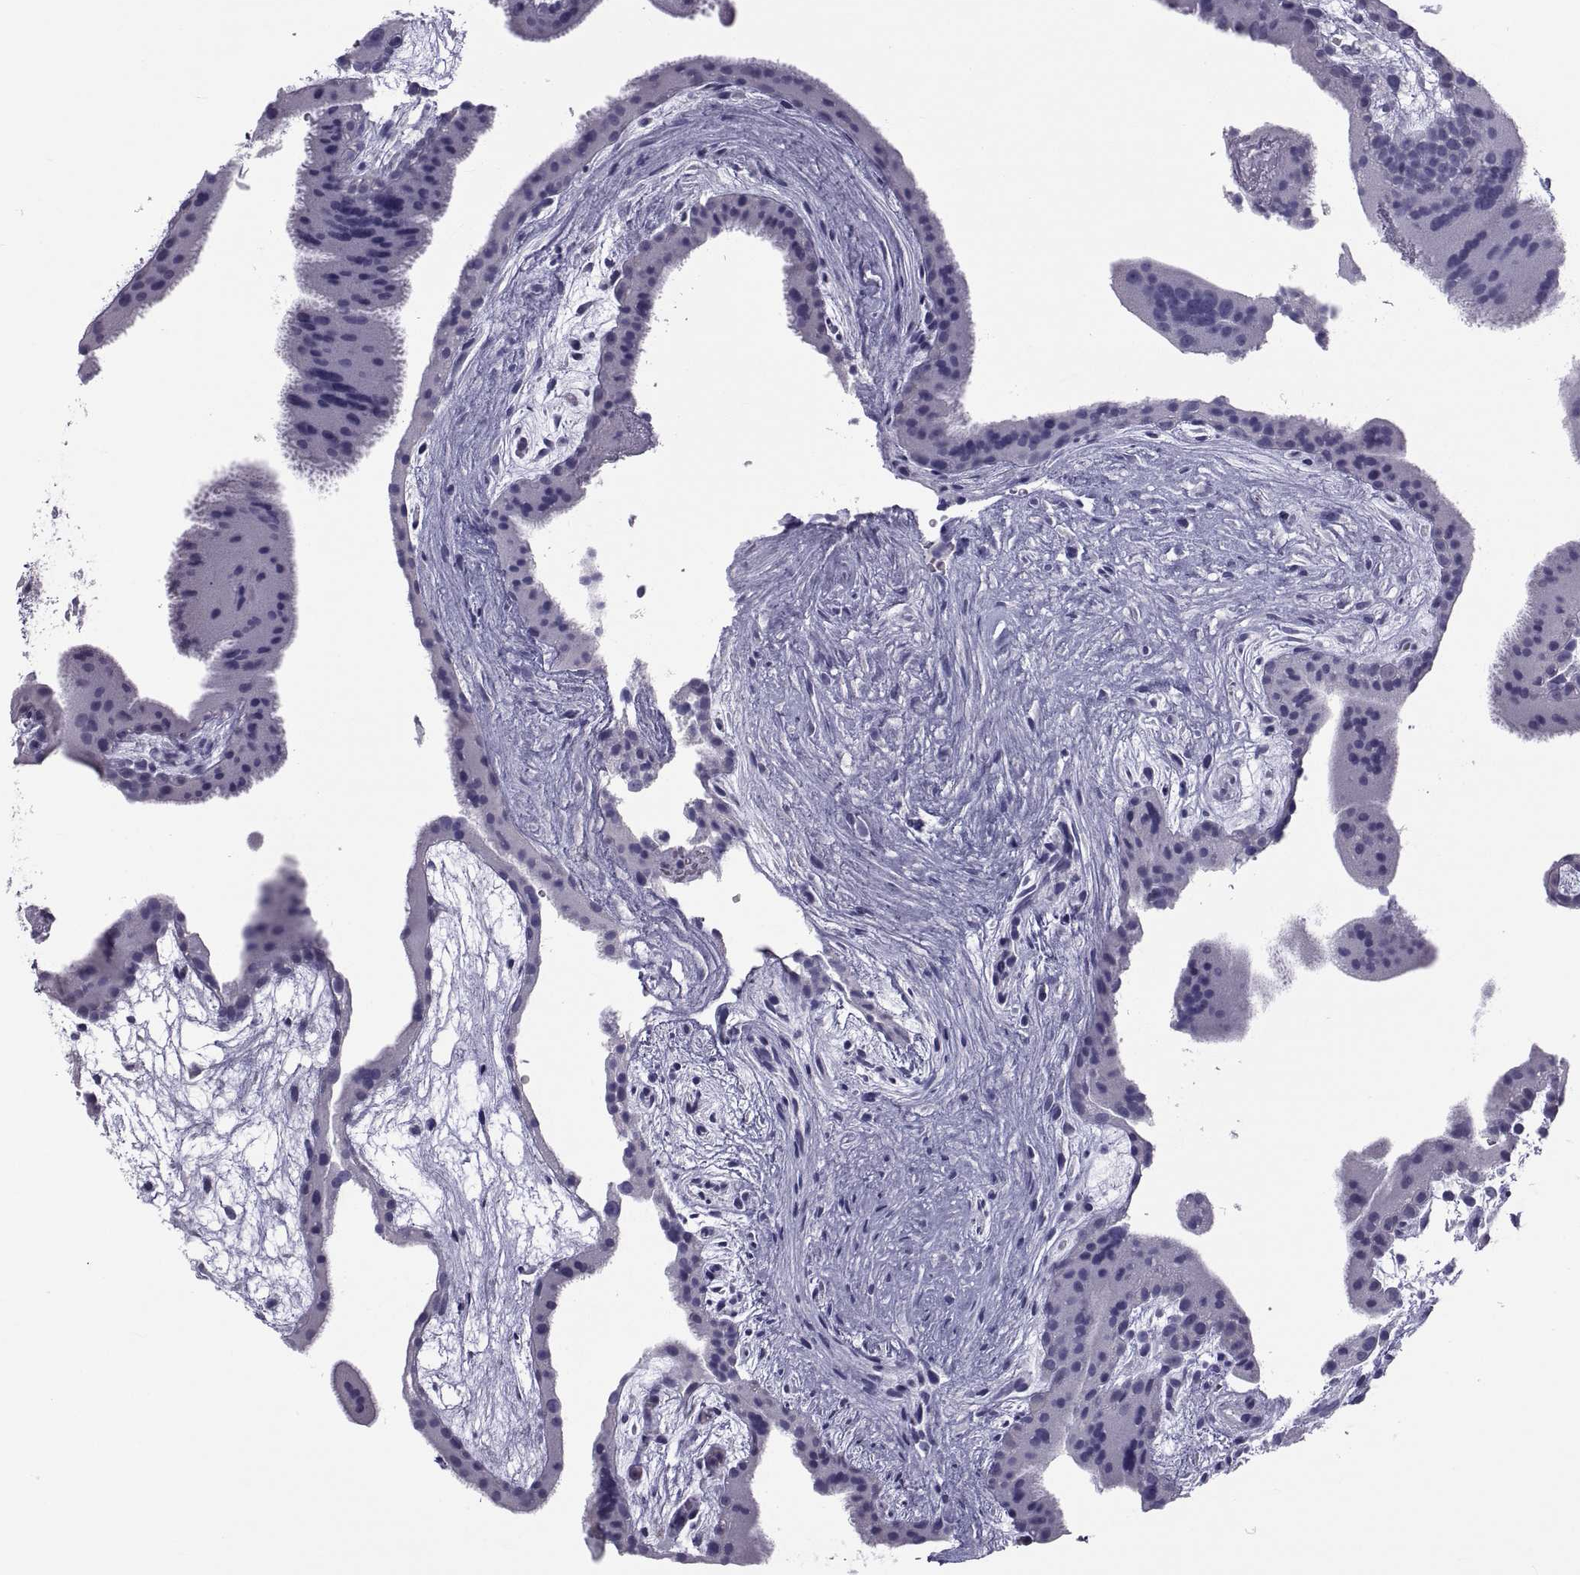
{"staining": {"intensity": "negative", "quantity": "none", "location": "none"}, "tissue": "placenta", "cell_type": "Decidual cells", "image_type": "normal", "snomed": [{"axis": "morphology", "description": "Normal tissue, NOS"}, {"axis": "topography", "description": "Placenta"}], "caption": "Immunohistochemistry of normal placenta displays no expression in decidual cells.", "gene": "NPTX2", "patient": {"sex": "female", "age": 19}}